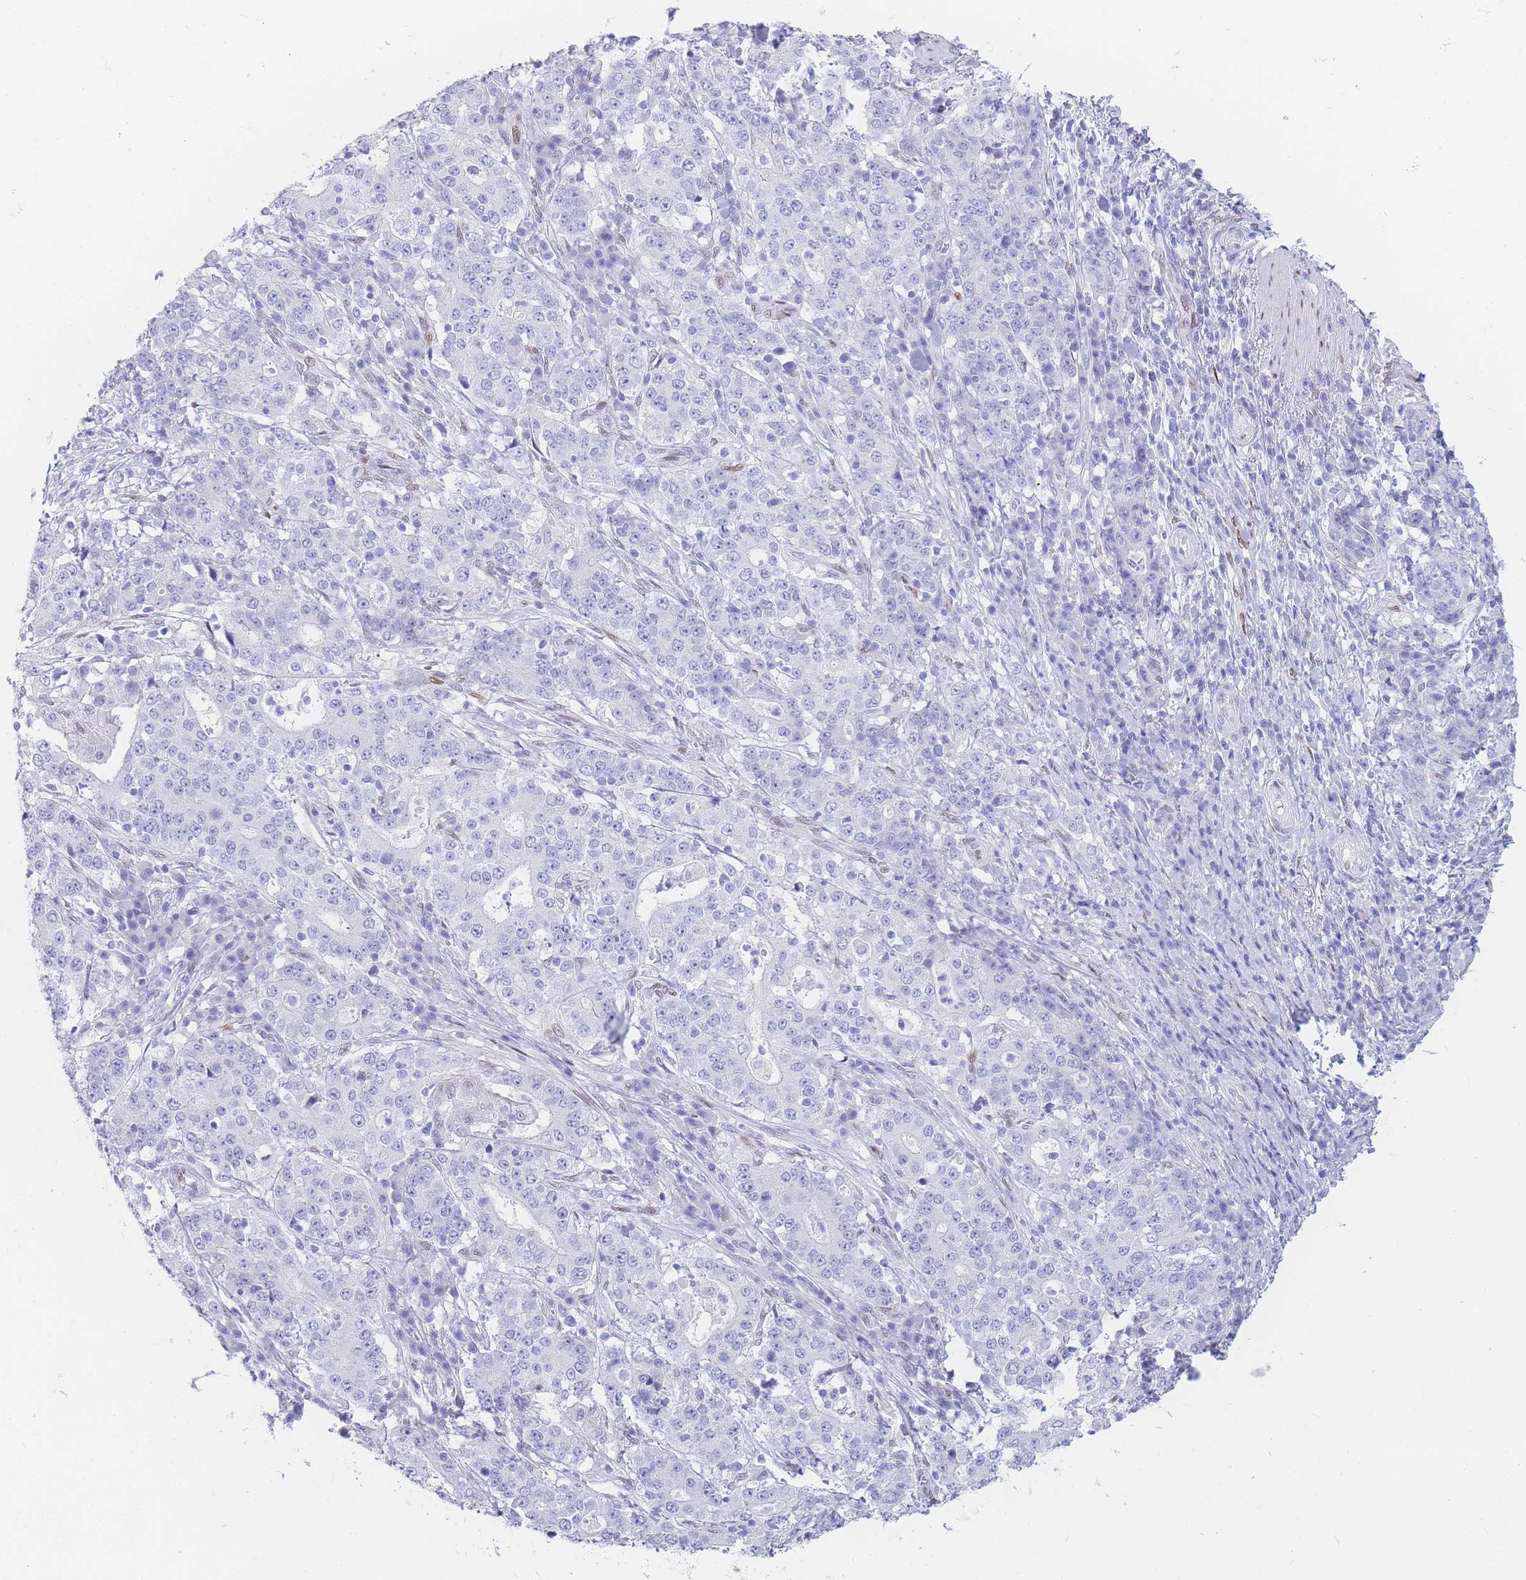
{"staining": {"intensity": "negative", "quantity": "none", "location": "none"}, "tissue": "stomach cancer", "cell_type": "Tumor cells", "image_type": "cancer", "snomed": [{"axis": "morphology", "description": "Normal tissue, NOS"}, {"axis": "morphology", "description": "Adenocarcinoma, NOS"}, {"axis": "topography", "description": "Stomach, upper"}, {"axis": "topography", "description": "Stomach"}], "caption": "IHC of stomach cancer reveals no staining in tumor cells.", "gene": "PSMB5", "patient": {"sex": "male", "age": 59}}